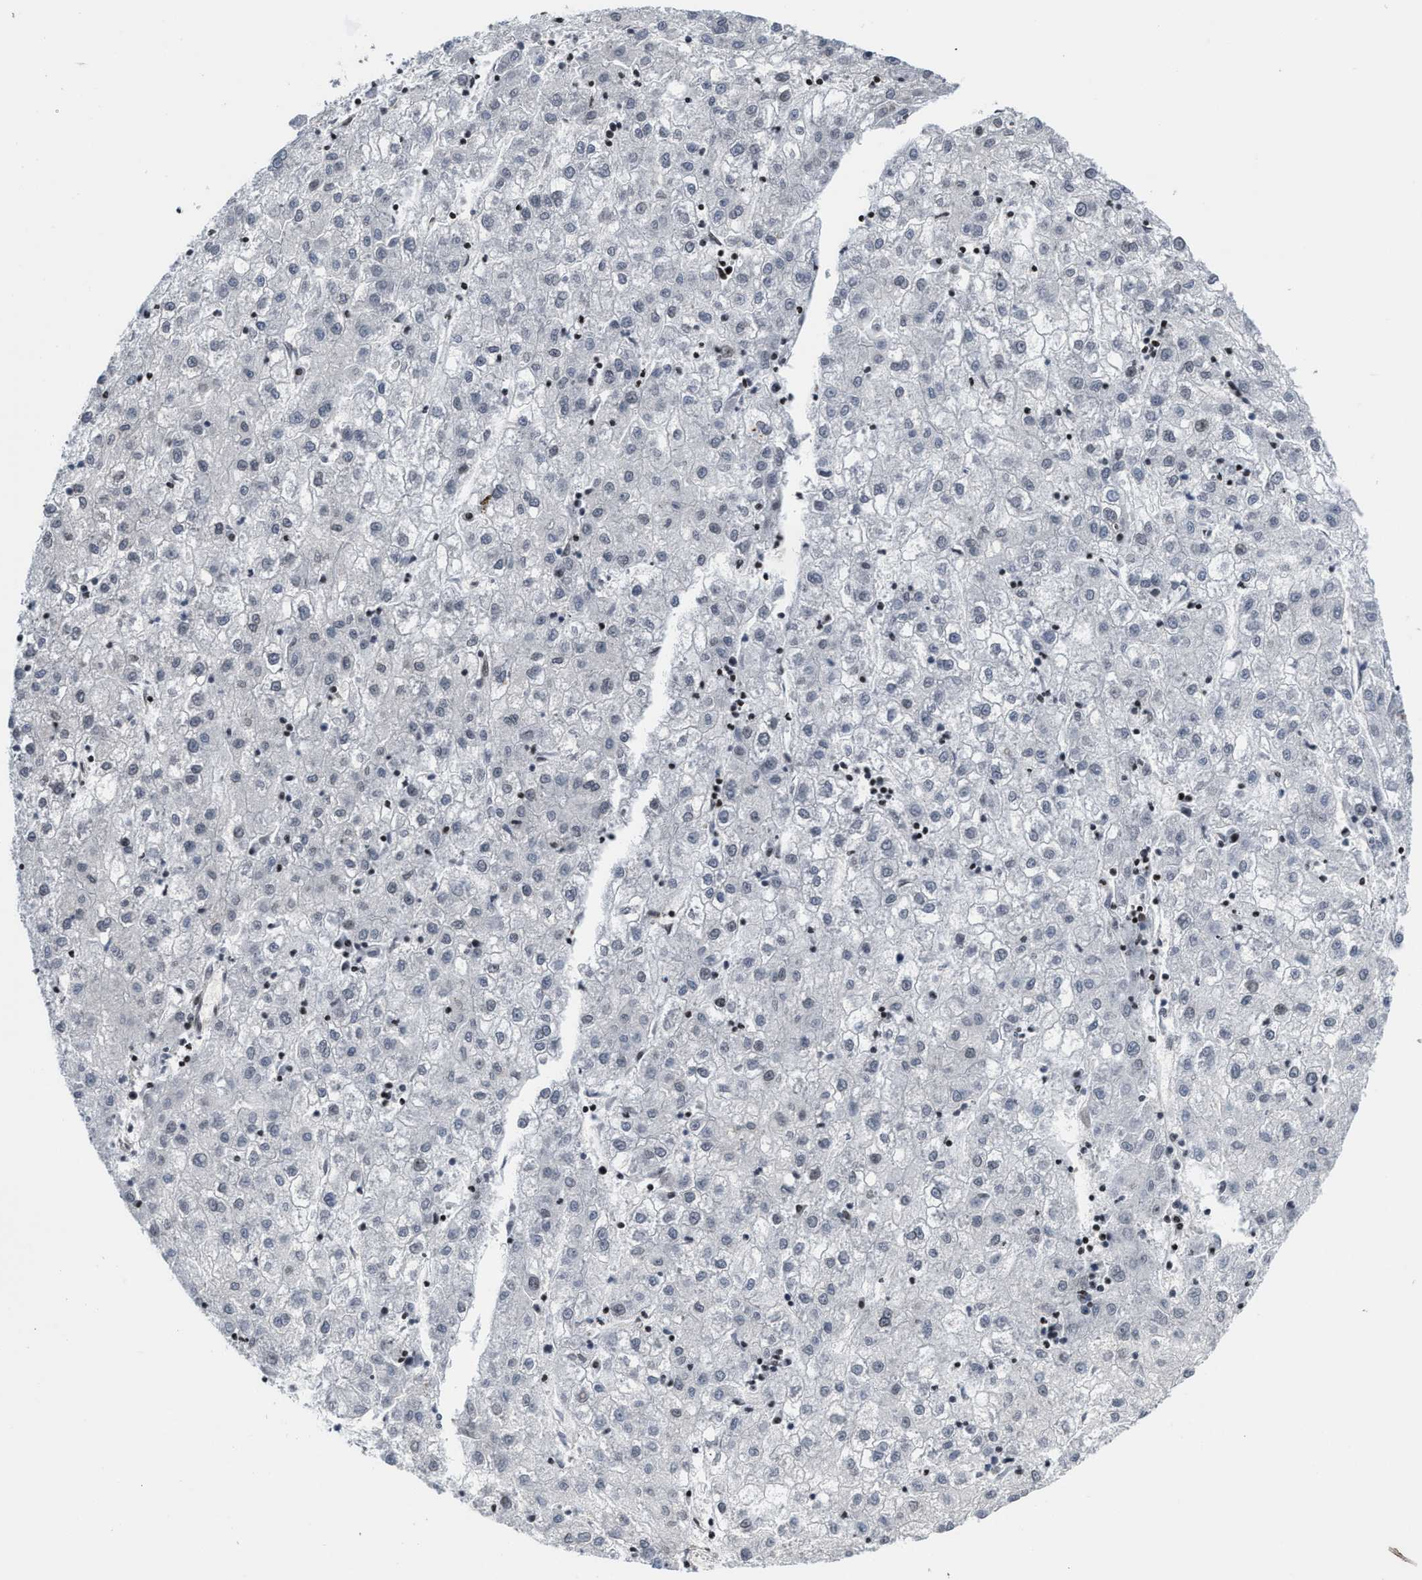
{"staining": {"intensity": "negative", "quantity": "none", "location": "none"}, "tissue": "liver cancer", "cell_type": "Tumor cells", "image_type": "cancer", "snomed": [{"axis": "morphology", "description": "Carcinoma, Hepatocellular, NOS"}, {"axis": "topography", "description": "Liver"}], "caption": "This is a histopathology image of immunohistochemistry (IHC) staining of liver cancer, which shows no positivity in tumor cells. Brightfield microscopy of IHC stained with DAB (brown) and hematoxylin (blue), captured at high magnification.", "gene": "TGFB1I1", "patient": {"sex": "male", "age": 72}}